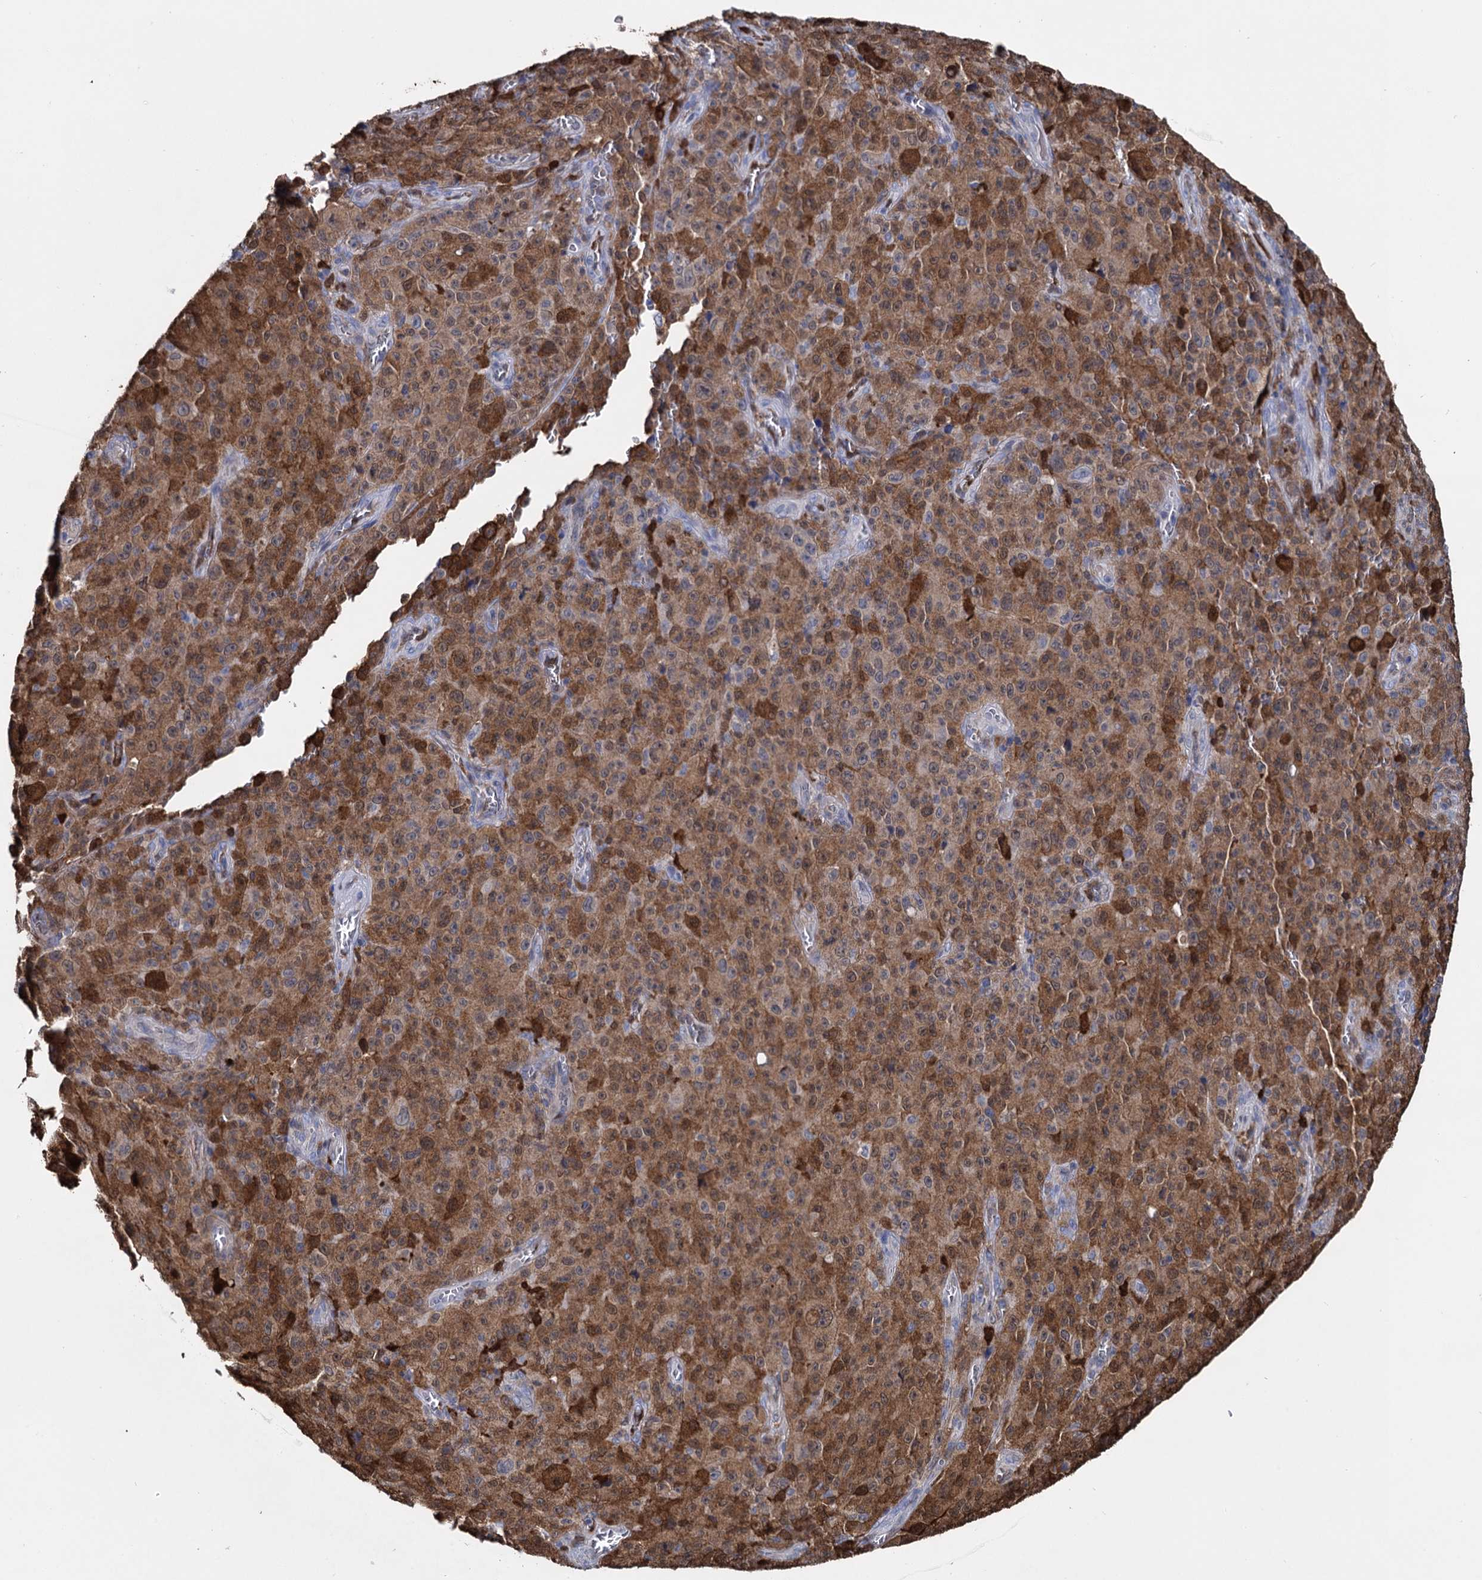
{"staining": {"intensity": "moderate", "quantity": ">75%", "location": "cytoplasmic/membranous"}, "tissue": "melanoma", "cell_type": "Tumor cells", "image_type": "cancer", "snomed": [{"axis": "morphology", "description": "Malignant melanoma, NOS"}, {"axis": "topography", "description": "Skin"}], "caption": "Malignant melanoma was stained to show a protein in brown. There is medium levels of moderate cytoplasmic/membranous expression in approximately >75% of tumor cells.", "gene": "FABP5", "patient": {"sex": "female", "age": 82}}